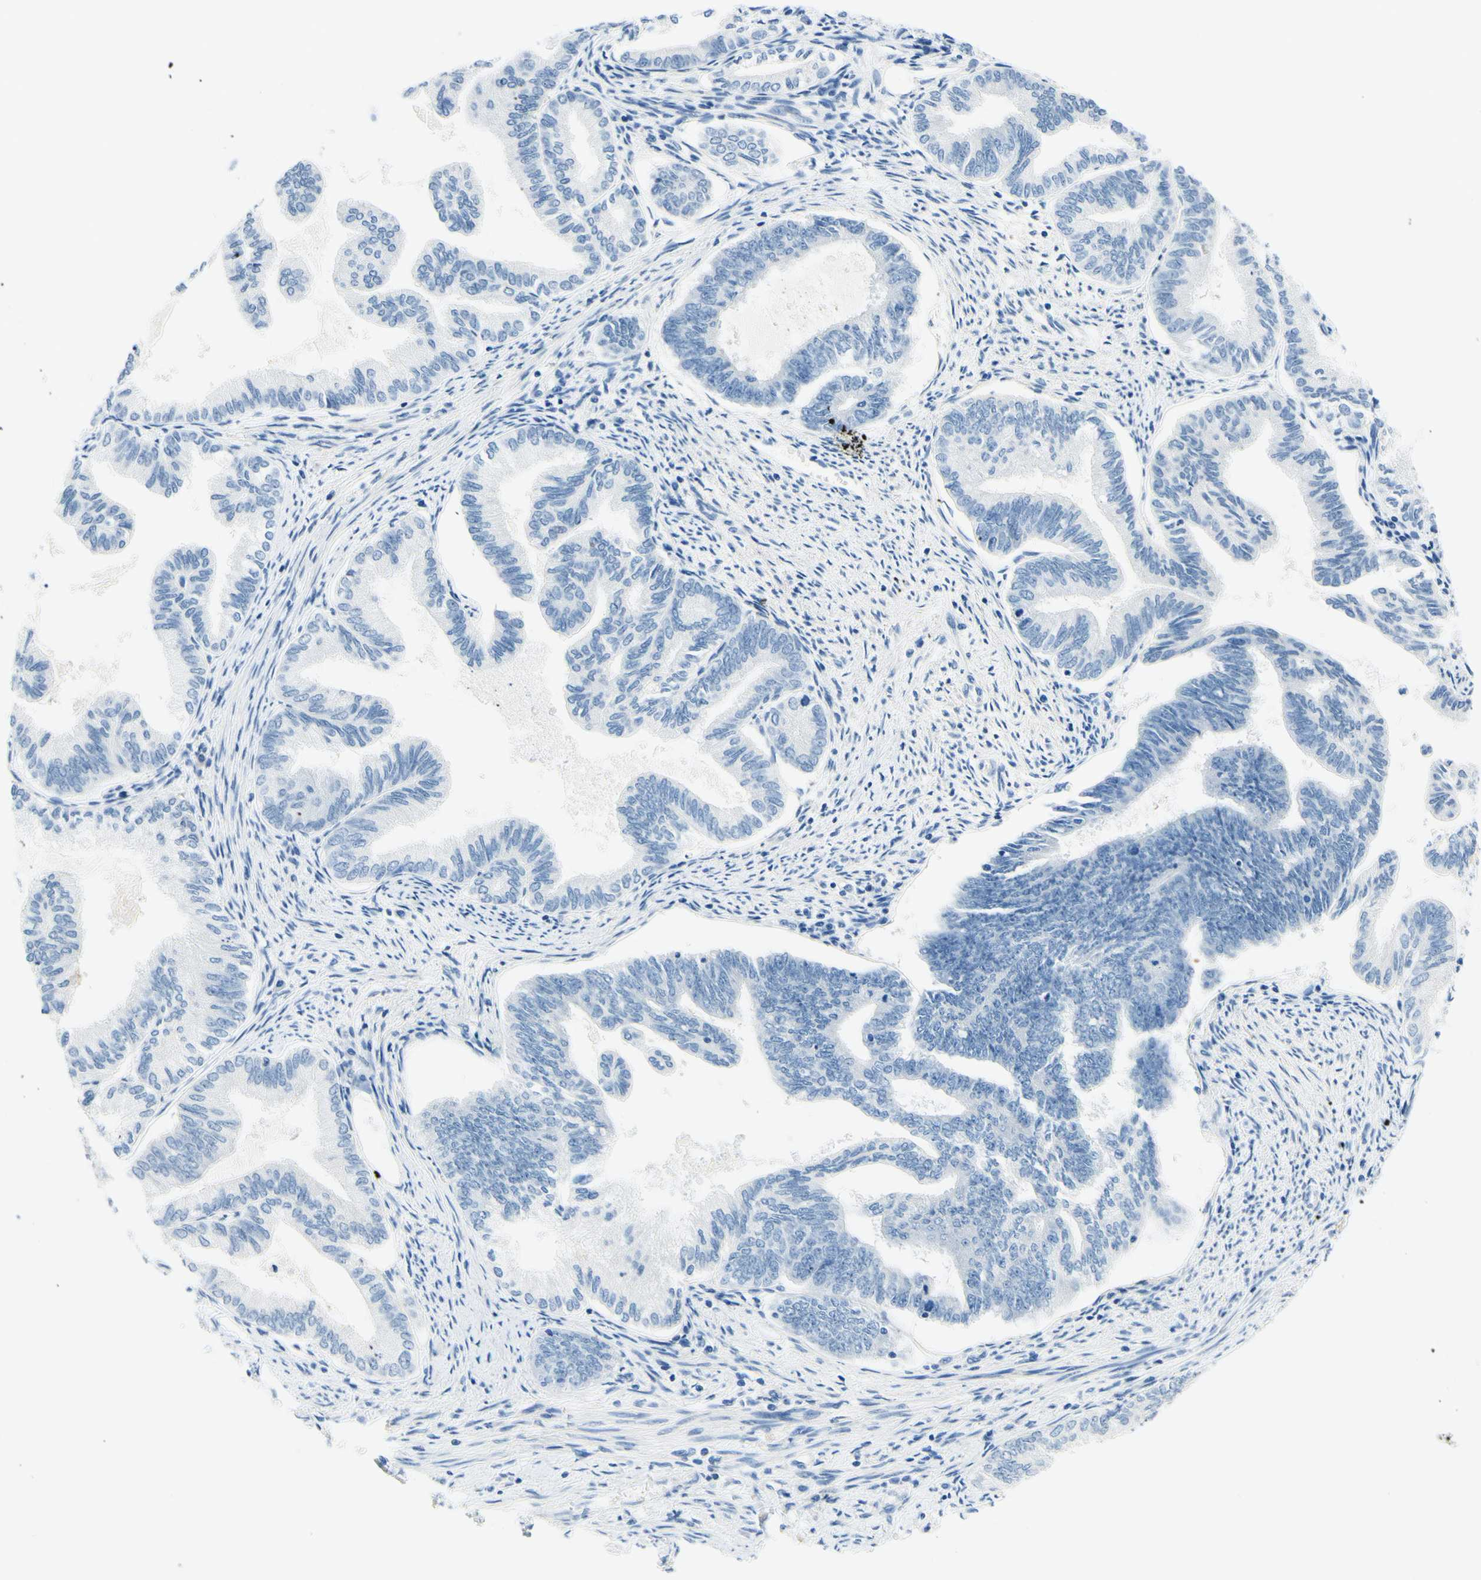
{"staining": {"intensity": "negative", "quantity": "none", "location": "none"}, "tissue": "endometrial cancer", "cell_type": "Tumor cells", "image_type": "cancer", "snomed": [{"axis": "morphology", "description": "Adenocarcinoma, NOS"}, {"axis": "topography", "description": "Endometrium"}], "caption": "The image exhibits no significant positivity in tumor cells of endometrial cancer (adenocarcinoma).", "gene": "PASD1", "patient": {"sex": "female", "age": 86}}